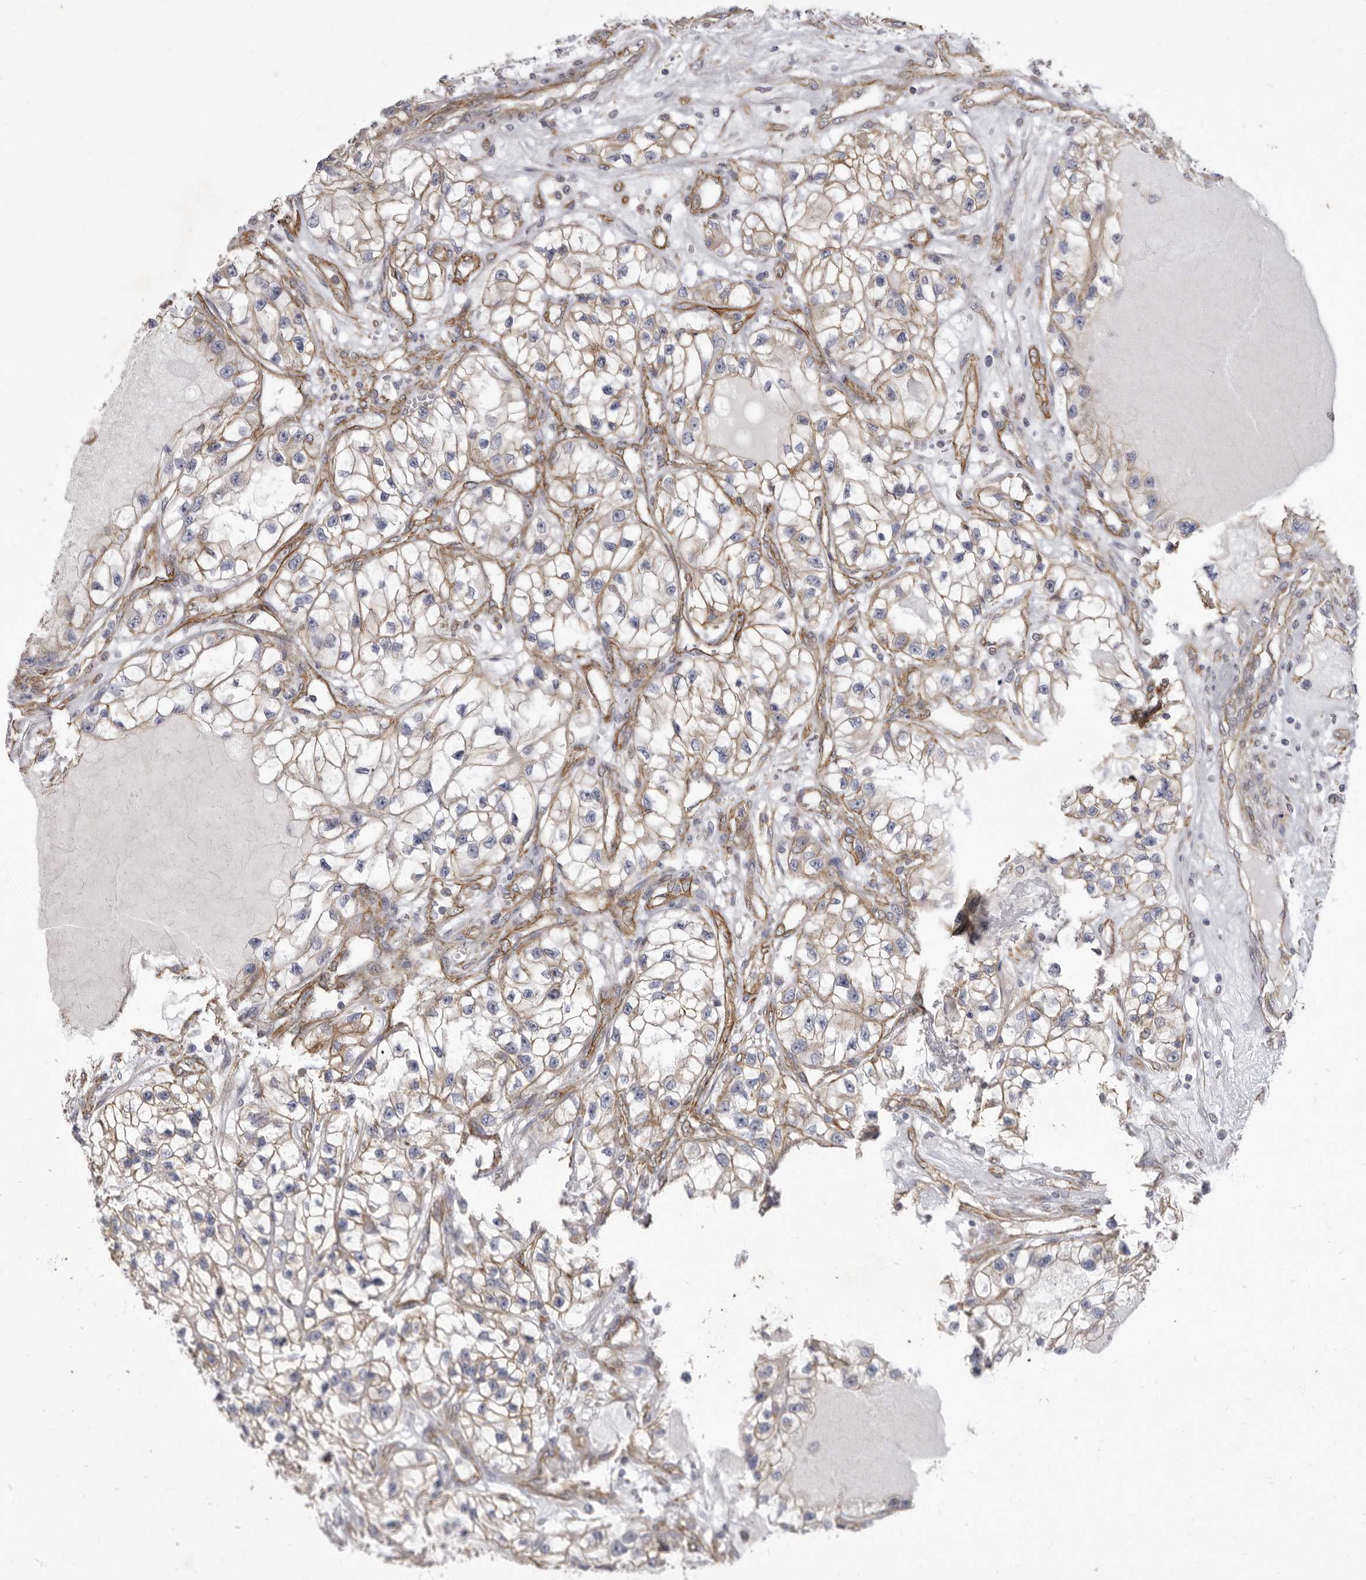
{"staining": {"intensity": "negative", "quantity": "none", "location": "none"}, "tissue": "renal cancer", "cell_type": "Tumor cells", "image_type": "cancer", "snomed": [{"axis": "morphology", "description": "Adenocarcinoma, NOS"}, {"axis": "topography", "description": "Kidney"}], "caption": "The histopathology image displays no staining of tumor cells in adenocarcinoma (renal).", "gene": "P2RX6", "patient": {"sex": "female", "age": 57}}